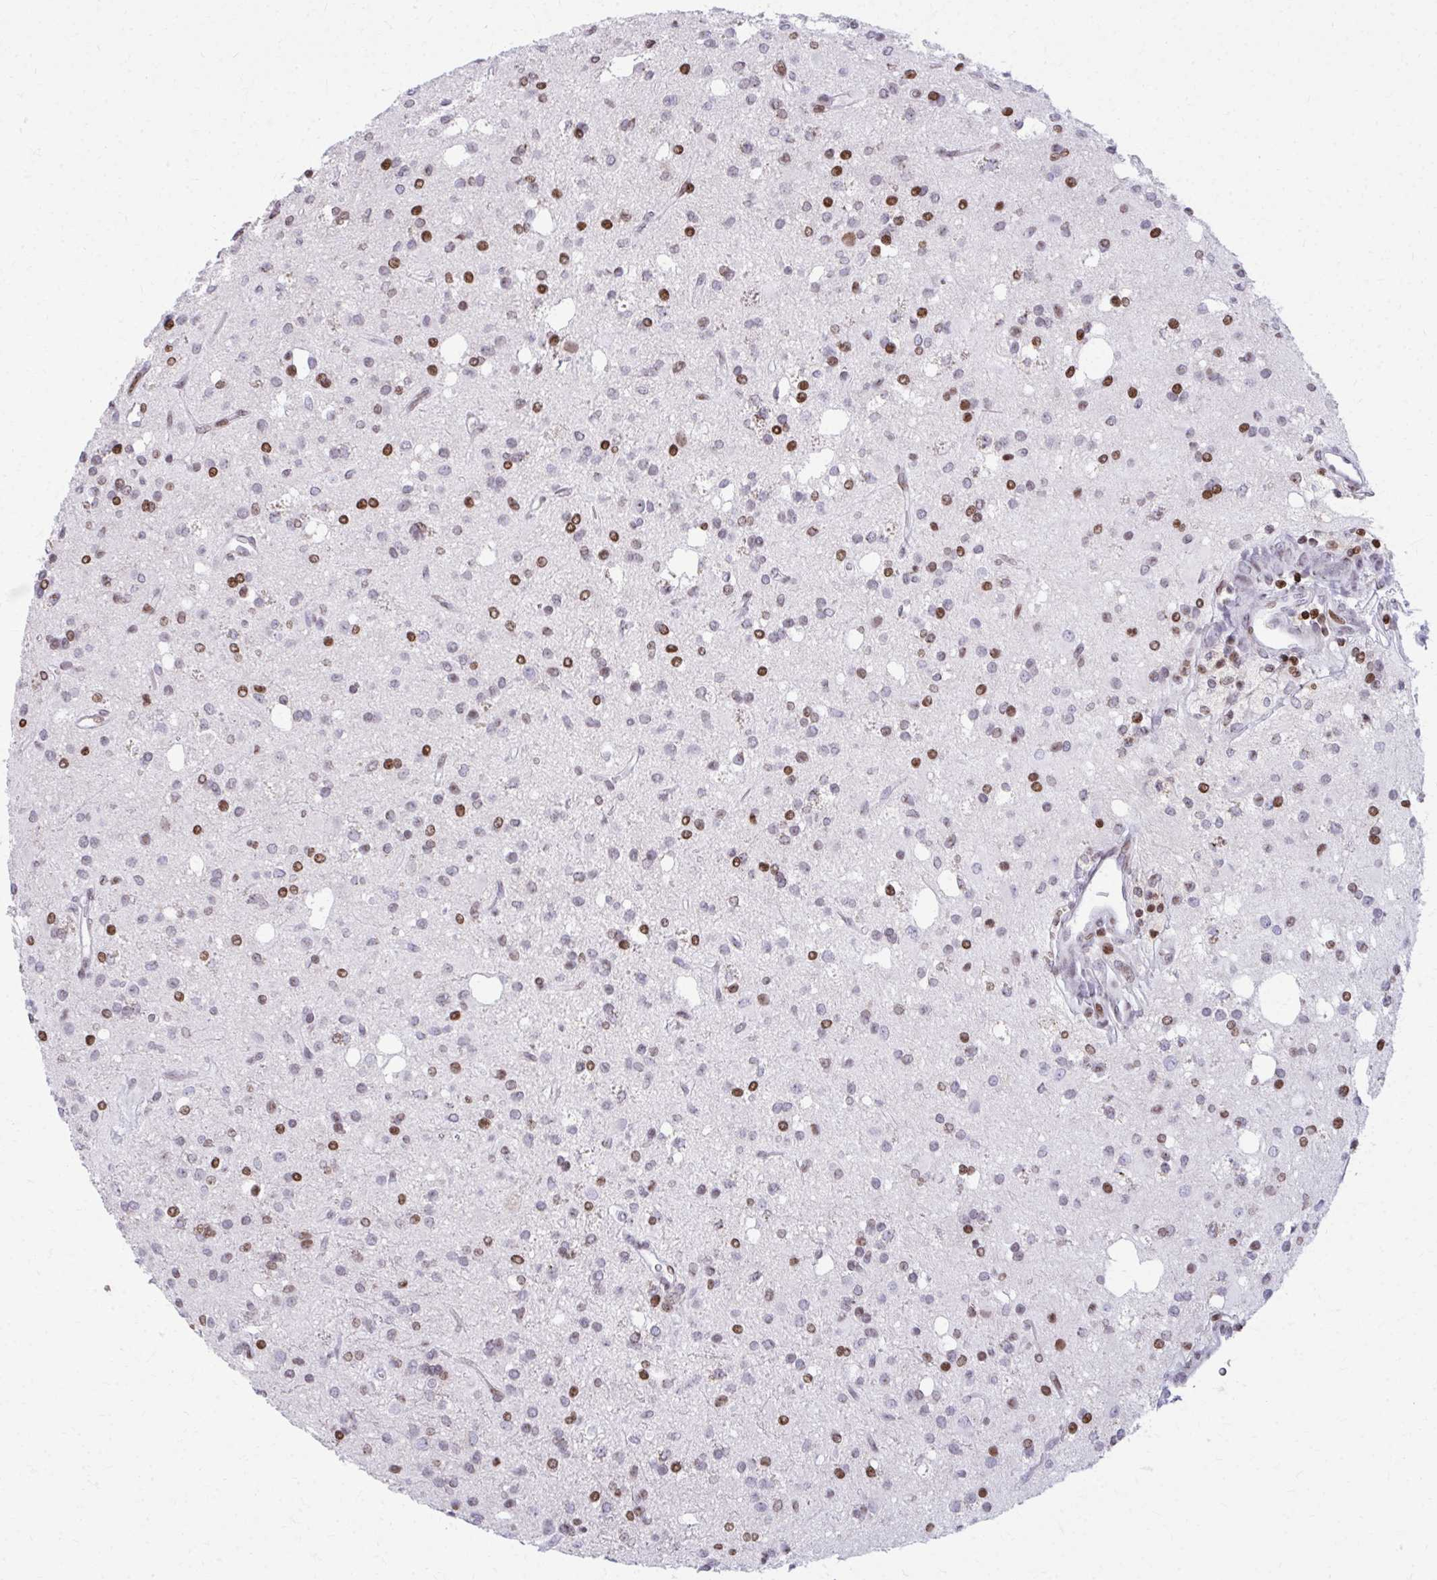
{"staining": {"intensity": "moderate", "quantity": "25%-75%", "location": "nuclear"}, "tissue": "glioma", "cell_type": "Tumor cells", "image_type": "cancer", "snomed": [{"axis": "morphology", "description": "Glioma, malignant, Low grade"}, {"axis": "topography", "description": "Brain"}], "caption": "The immunohistochemical stain labels moderate nuclear expression in tumor cells of malignant glioma (low-grade) tissue.", "gene": "AP5M1", "patient": {"sex": "female", "age": 33}}